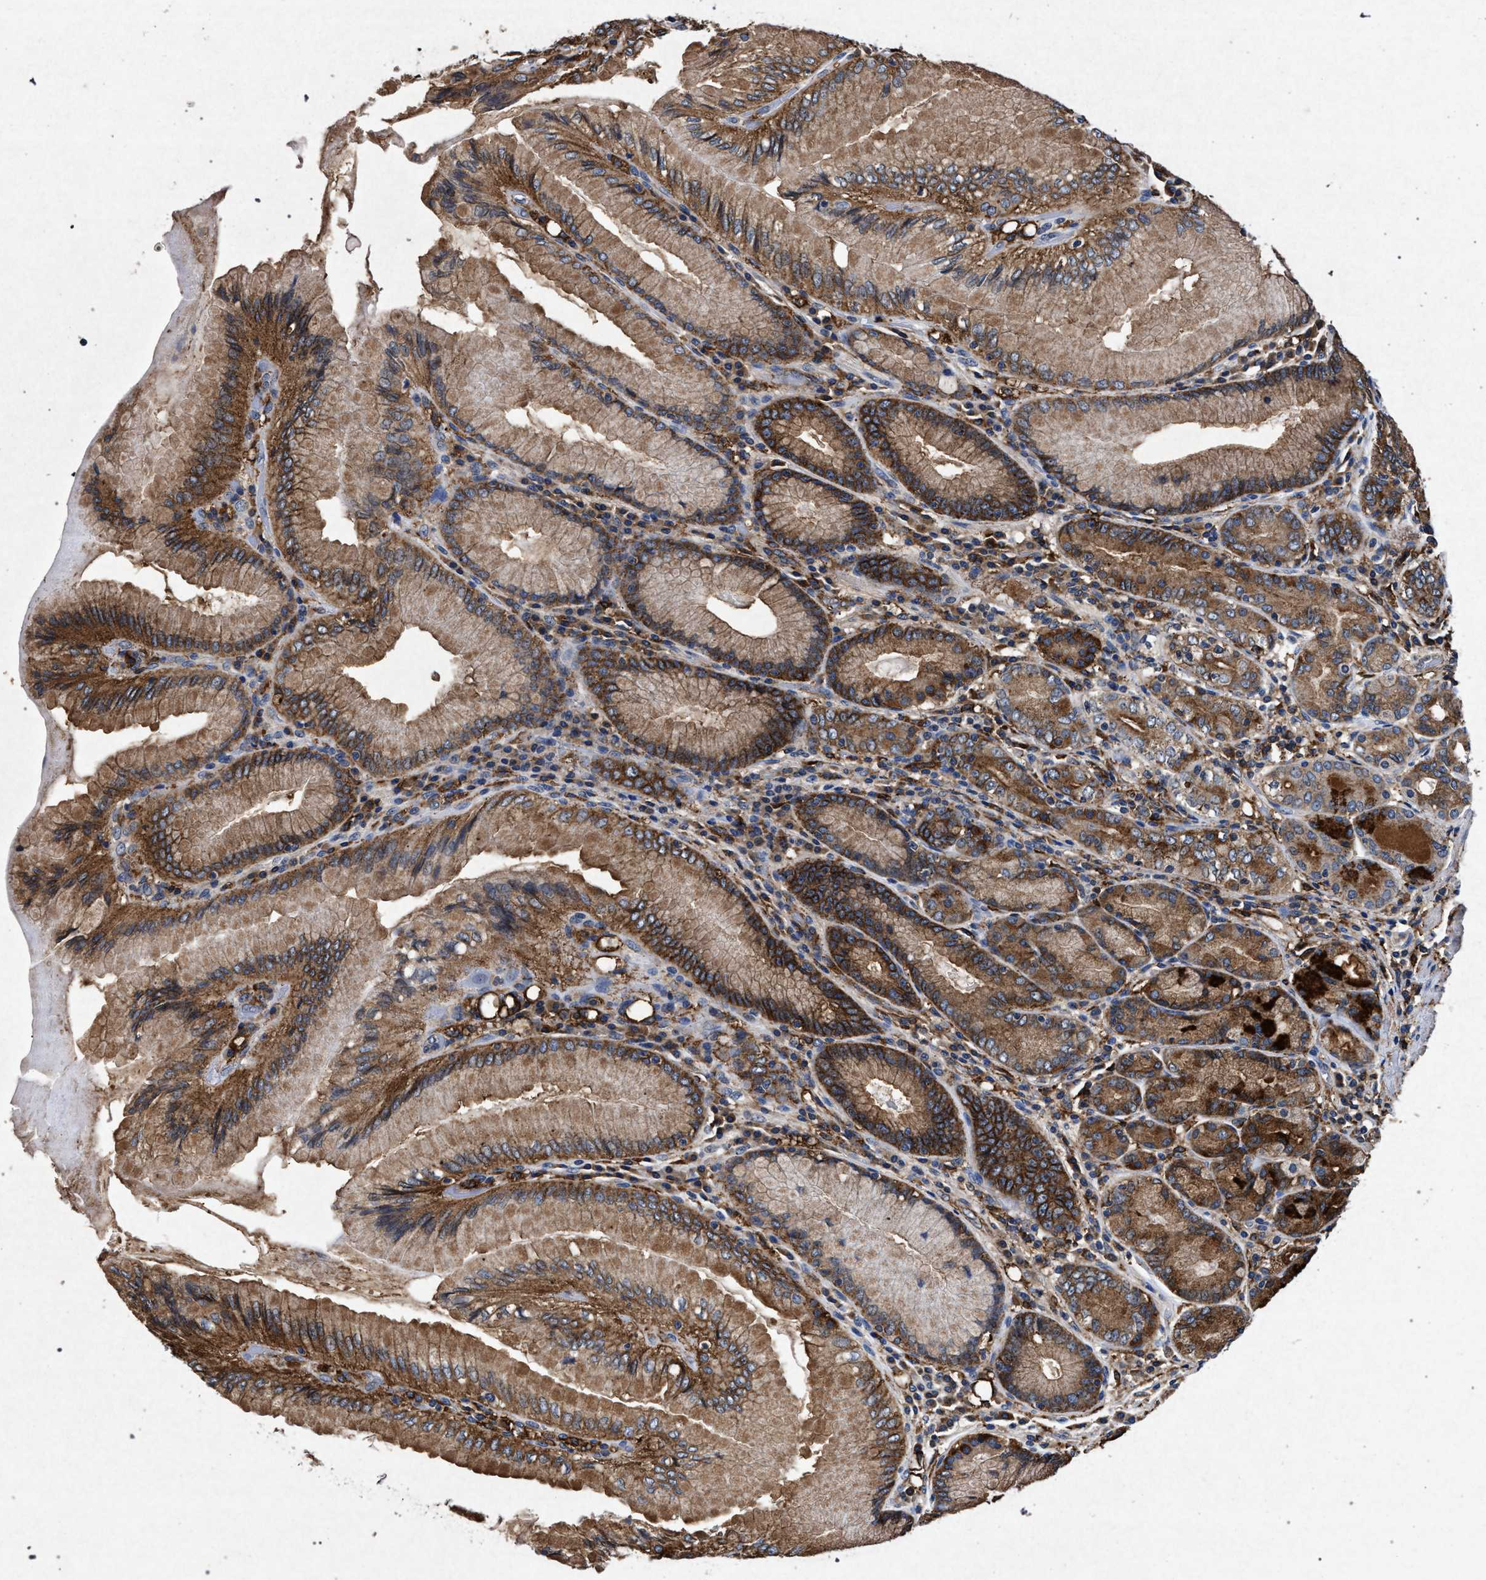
{"staining": {"intensity": "strong", "quantity": ">75%", "location": "cytoplasmic/membranous"}, "tissue": "stomach", "cell_type": "Glandular cells", "image_type": "normal", "snomed": [{"axis": "morphology", "description": "Normal tissue, NOS"}, {"axis": "topography", "description": "Stomach, lower"}], "caption": "Immunohistochemistry image of unremarkable stomach: human stomach stained using immunohistochemistry (IHC) shows high levels of strong protein expression localized specifically in the cytoplasmic/membranous of glandular cells, appearing as a cytoplasmic/membranous brown color.", "gene": "MARCKS", "patient": {"sex": "female", "age": 76}}